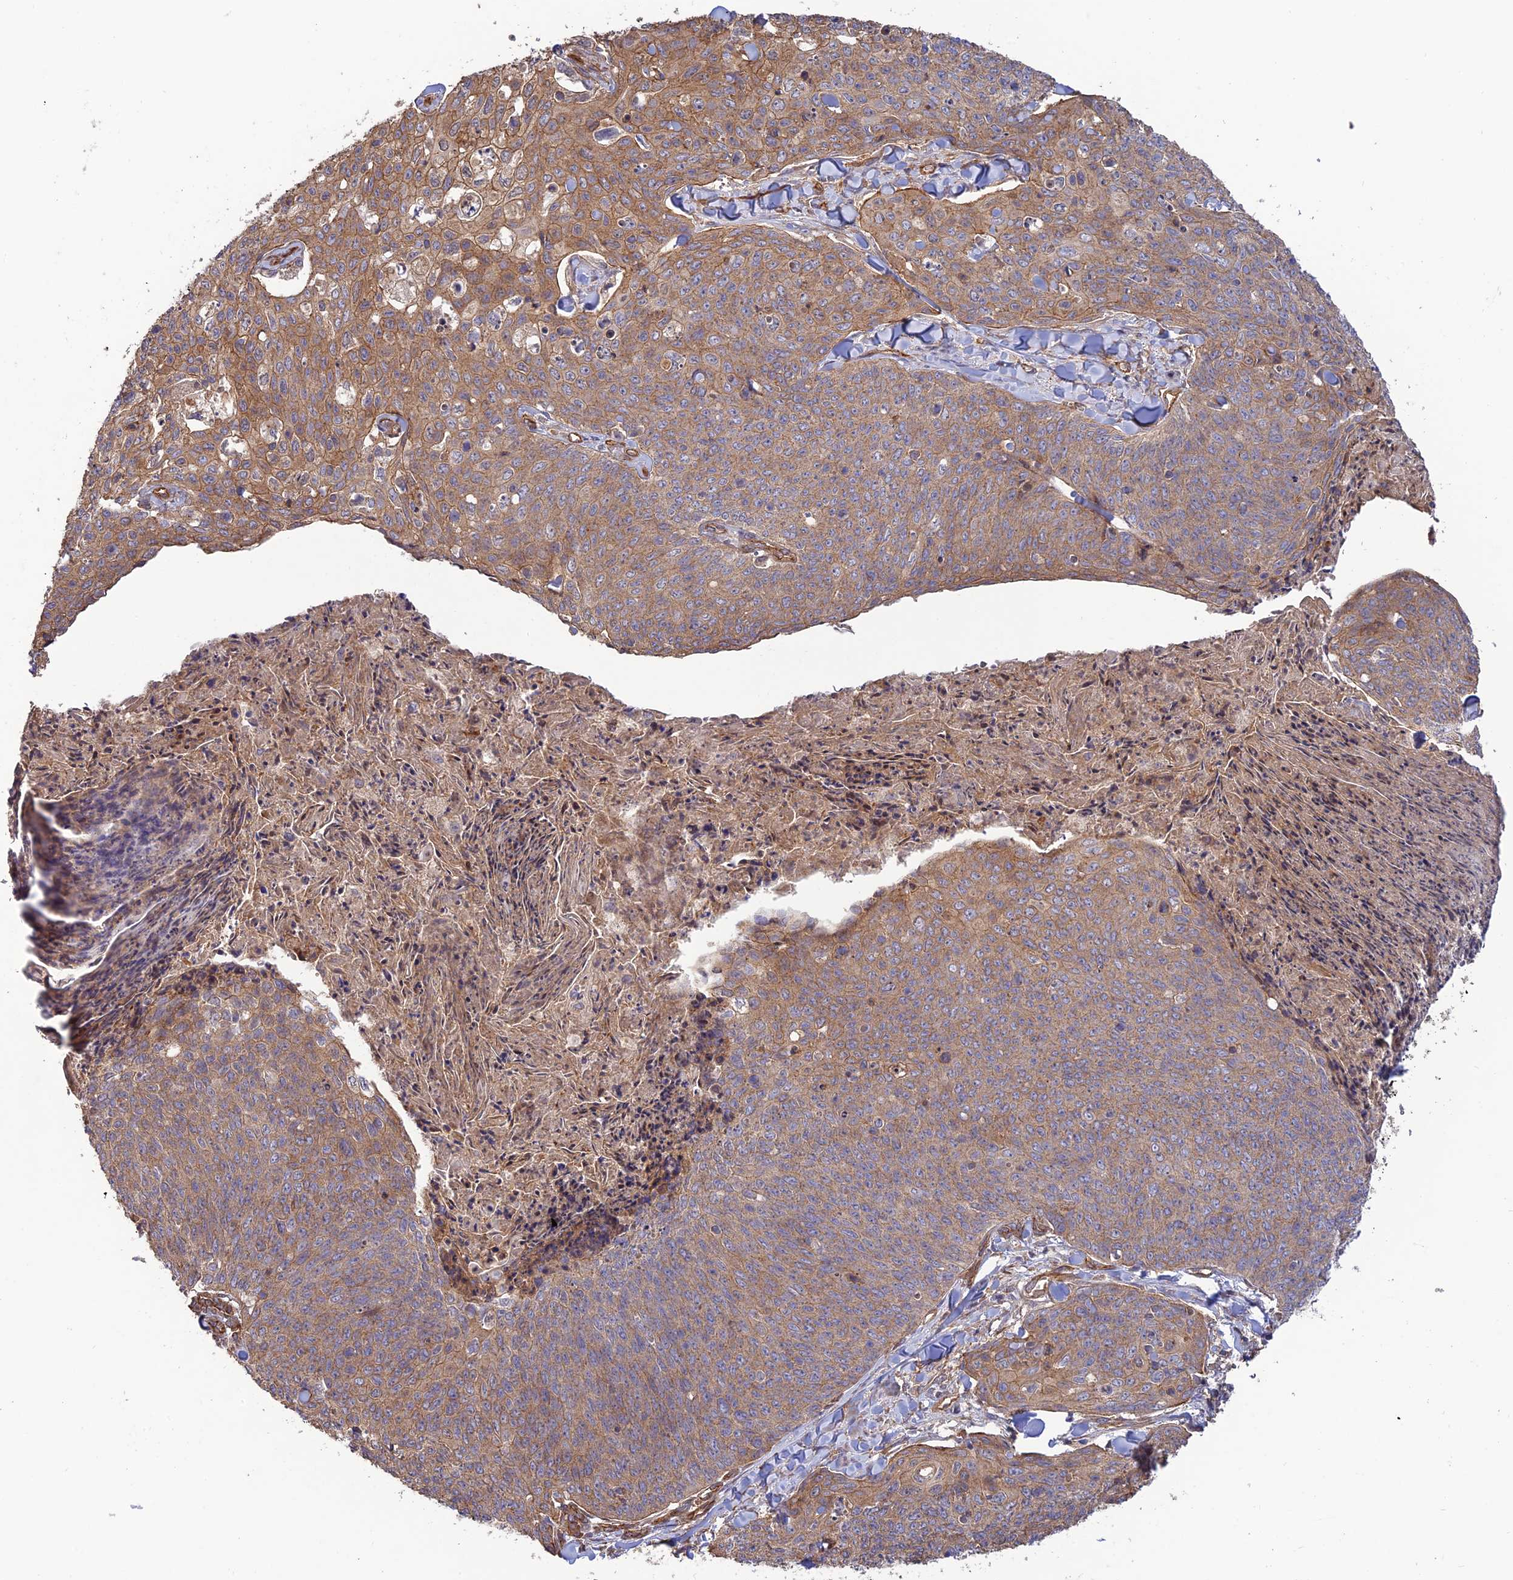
{"staining": {"intensity": "moderate", "quantity": ">75%", "location": "cytoplasmic/membranous"}, "tissue": "skin cancer", "cell_type": "Tumor cells", "image_type": "cancer", "snomed": [{"axis": "morphology", "description": "Squamous cell carcinoma, NOS"}, {"axis": "topography", "description": "Skin"}, {"axis": "topography", "description": "Vulva"}], "caption": "Moderate cytoplasmic/membranous protein staining is seen in approximately >75% of tumor cells in squamous cell carcinoma (skin).", "gene": "HOMER2", "patient": {"sex": "female", "age": 85}}